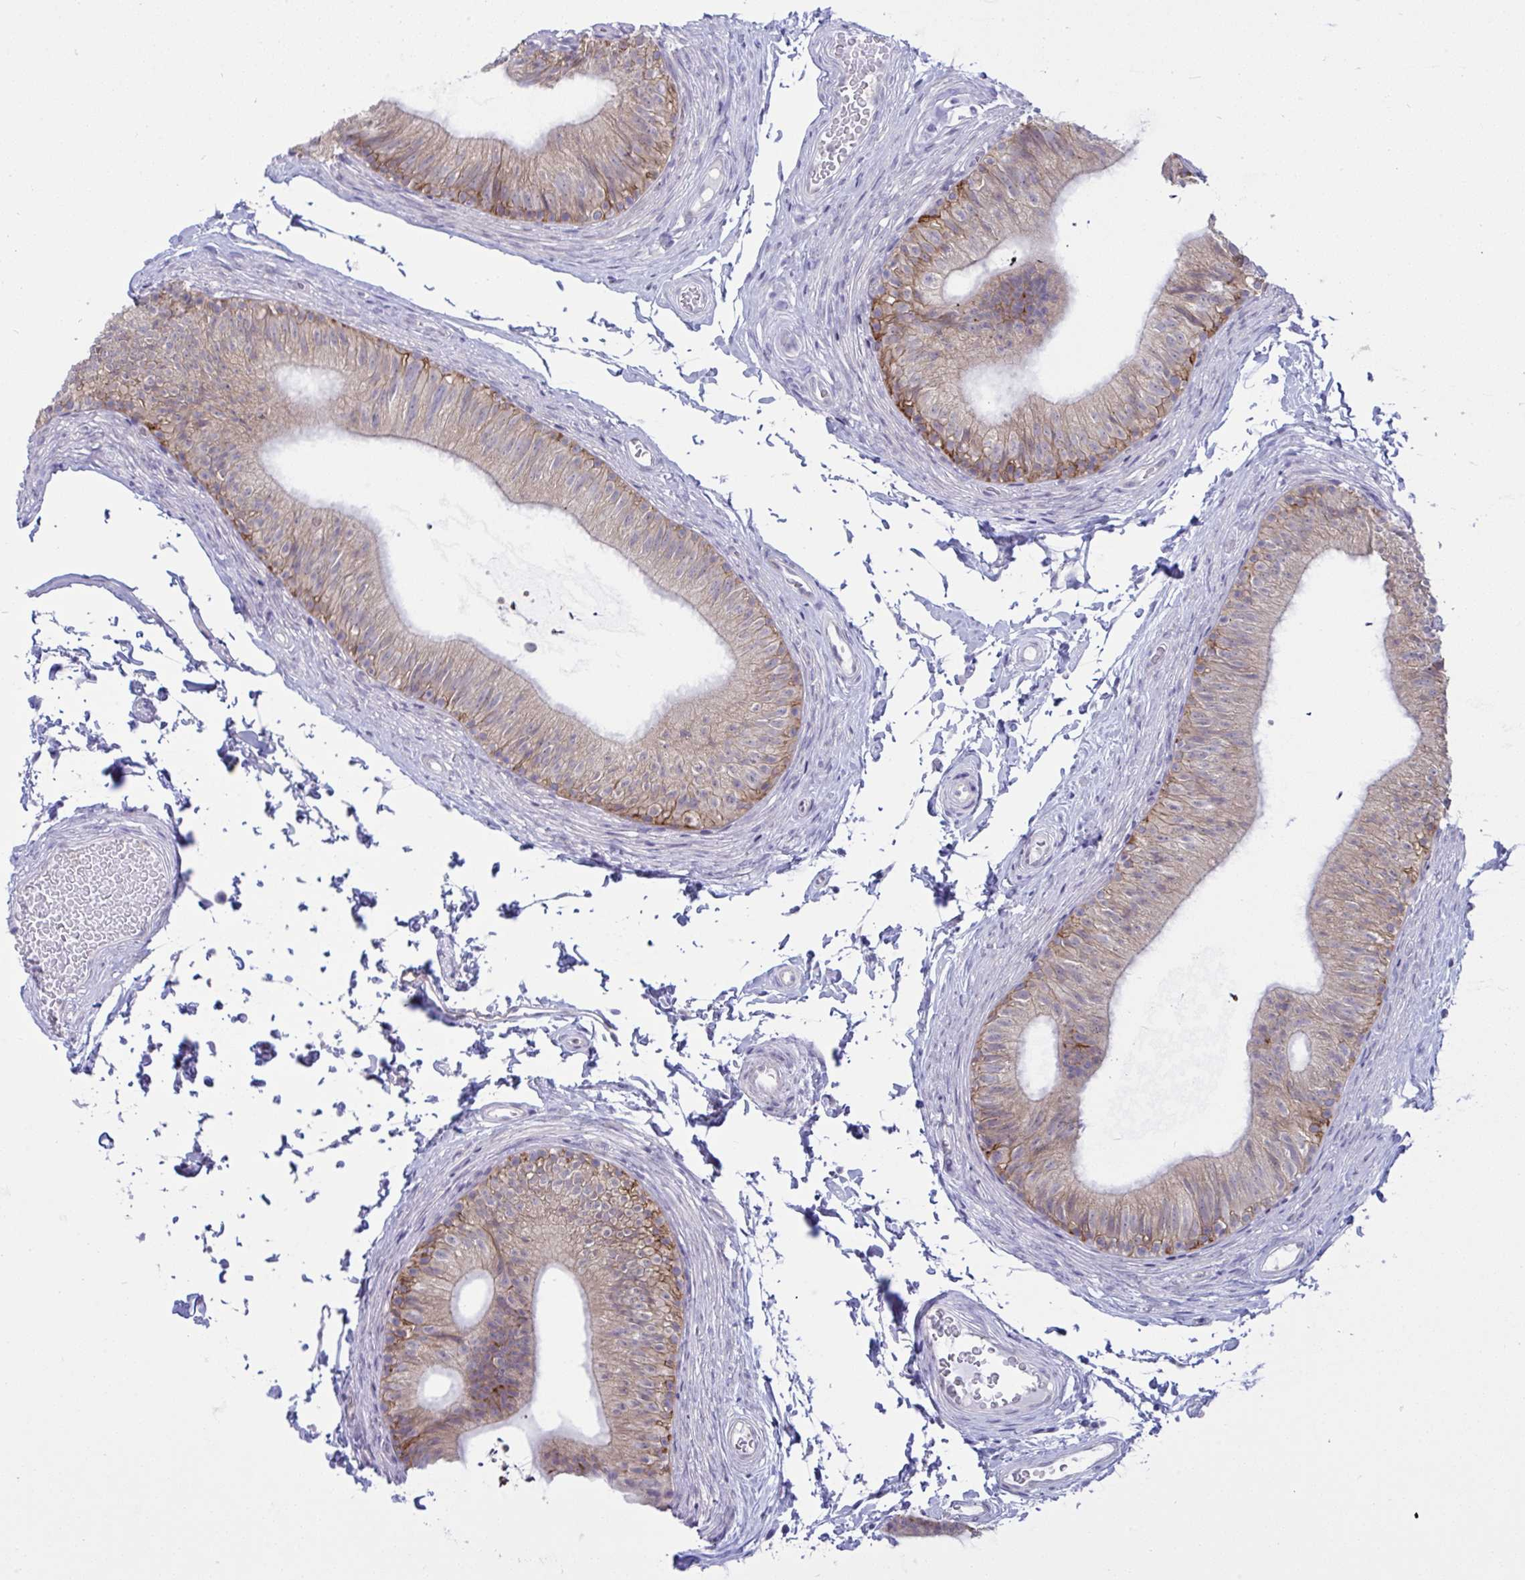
{"staining": {"intensity": "strong", "quantity": "25%-75%", "location": "cytoplasmic/membranous"}, "tissue": "epididymis", "cell_type": "Glandular cells", "image_type": "normal", "snomed": [{"axis": "morphology", "description": "Normal tissue, NOS"}, {"axis": "topography", "description": "Epididymis, spermatic cord, NOS"}, {"axis": "topography", "description": "Epididymis"}, {"axis": "topography", "description": "Peripheral nerve tissue"}], "caption": "The immunohistochemical stain labels strong cytoplasmic/membranous expression in glandular cells of benign epididymis.", "gene": "TMEM41A", "patient": {"sex": "male", "age": 29}}